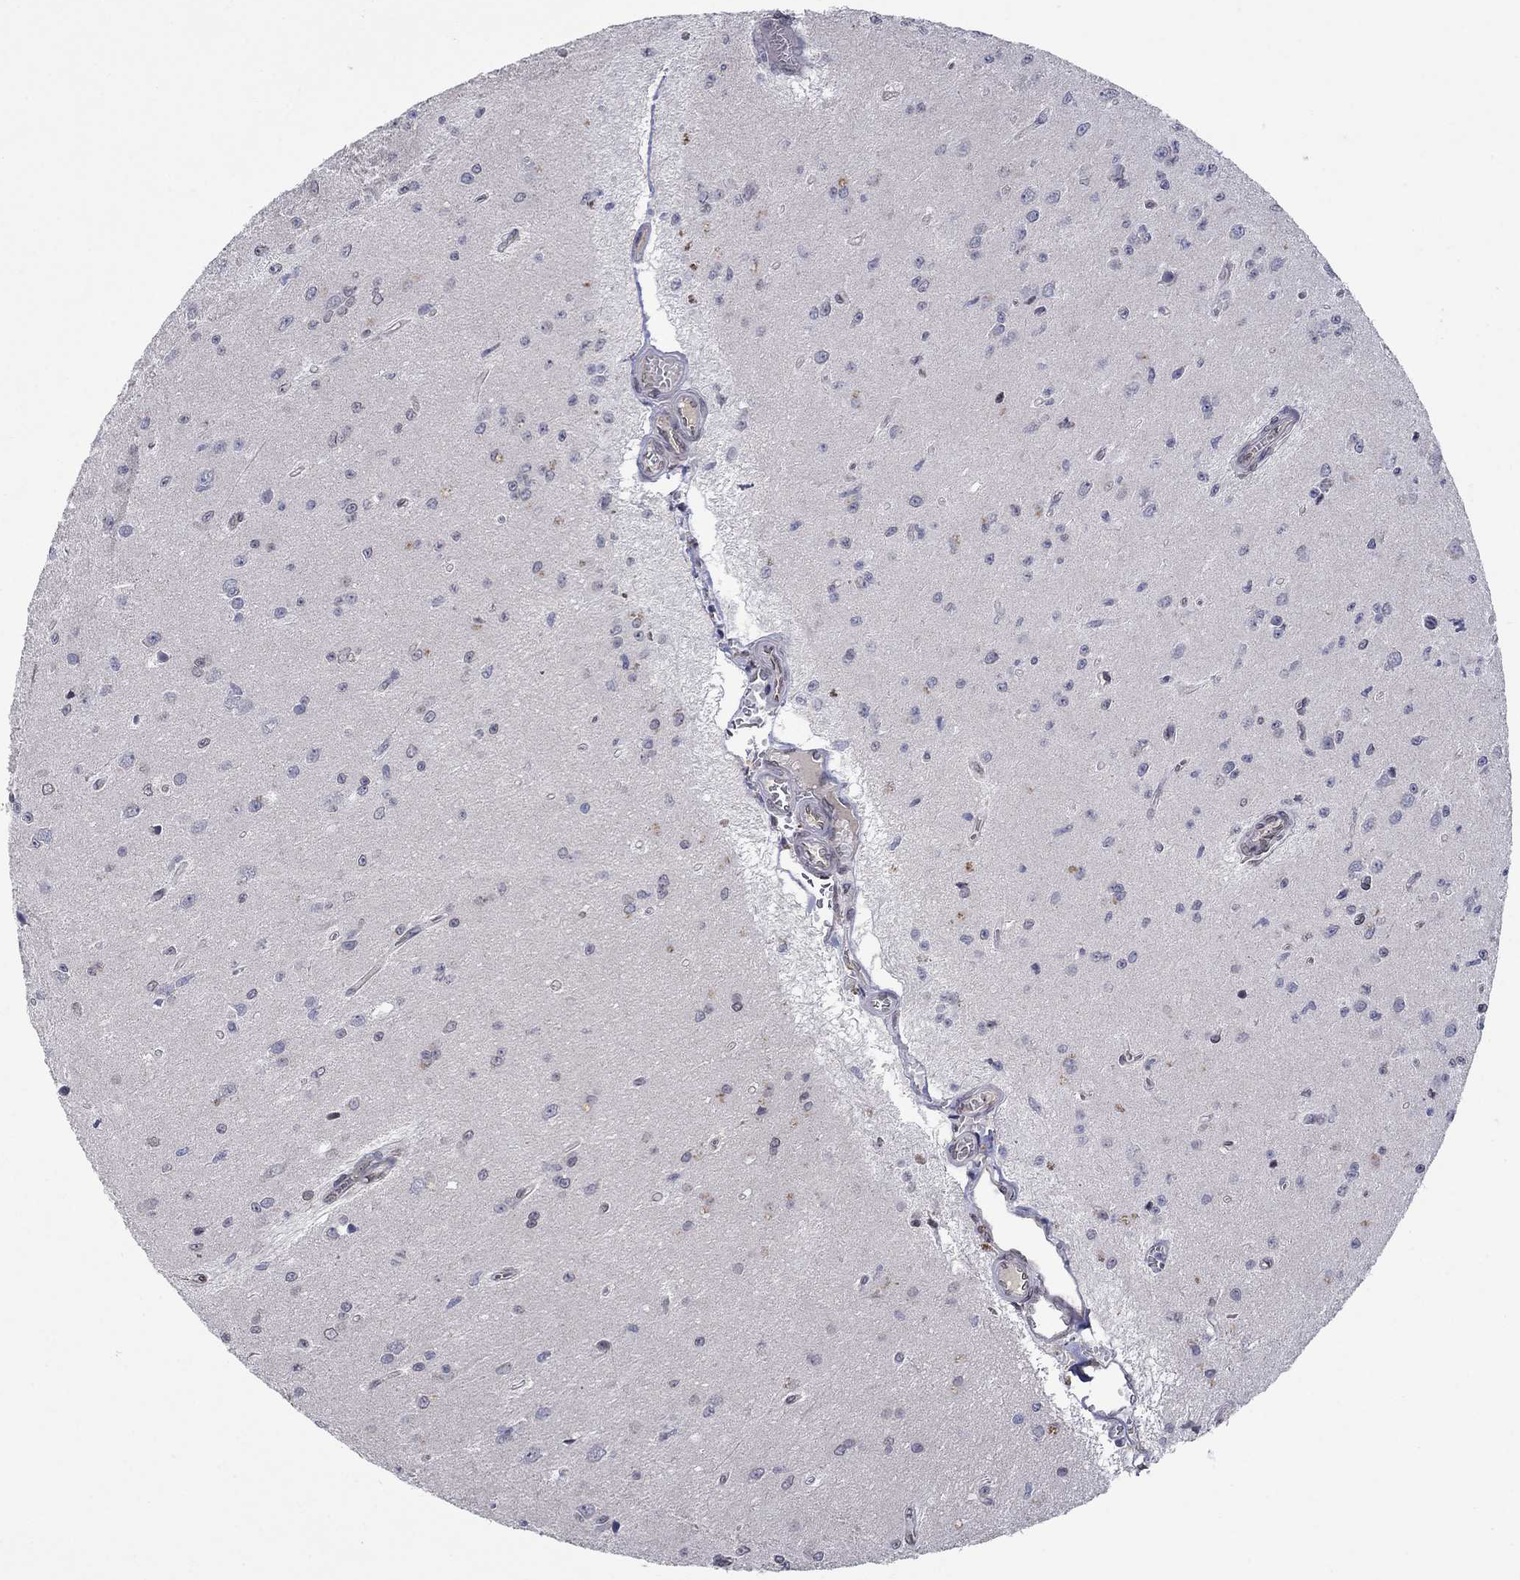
{"staining": {"intensity": "negative", "quantity": "none", "location": "none"}, "tissue": "glioma", "cell_type": "Tumor cells", "image_type": "cancer", "snomed": [{"axis": "morphology", "description": "Glioma, malignant, Low grade"}, {"axis": "topography", "description": "Brain"}], "caption": "An immunohistochemistry photomicrograph of malignant low-grade glioma is shown. There is no staining in tumor cells of malignant low-grade glioma.", "gene": "EMC9", "patient": {"sex": "female", "age": 45}}